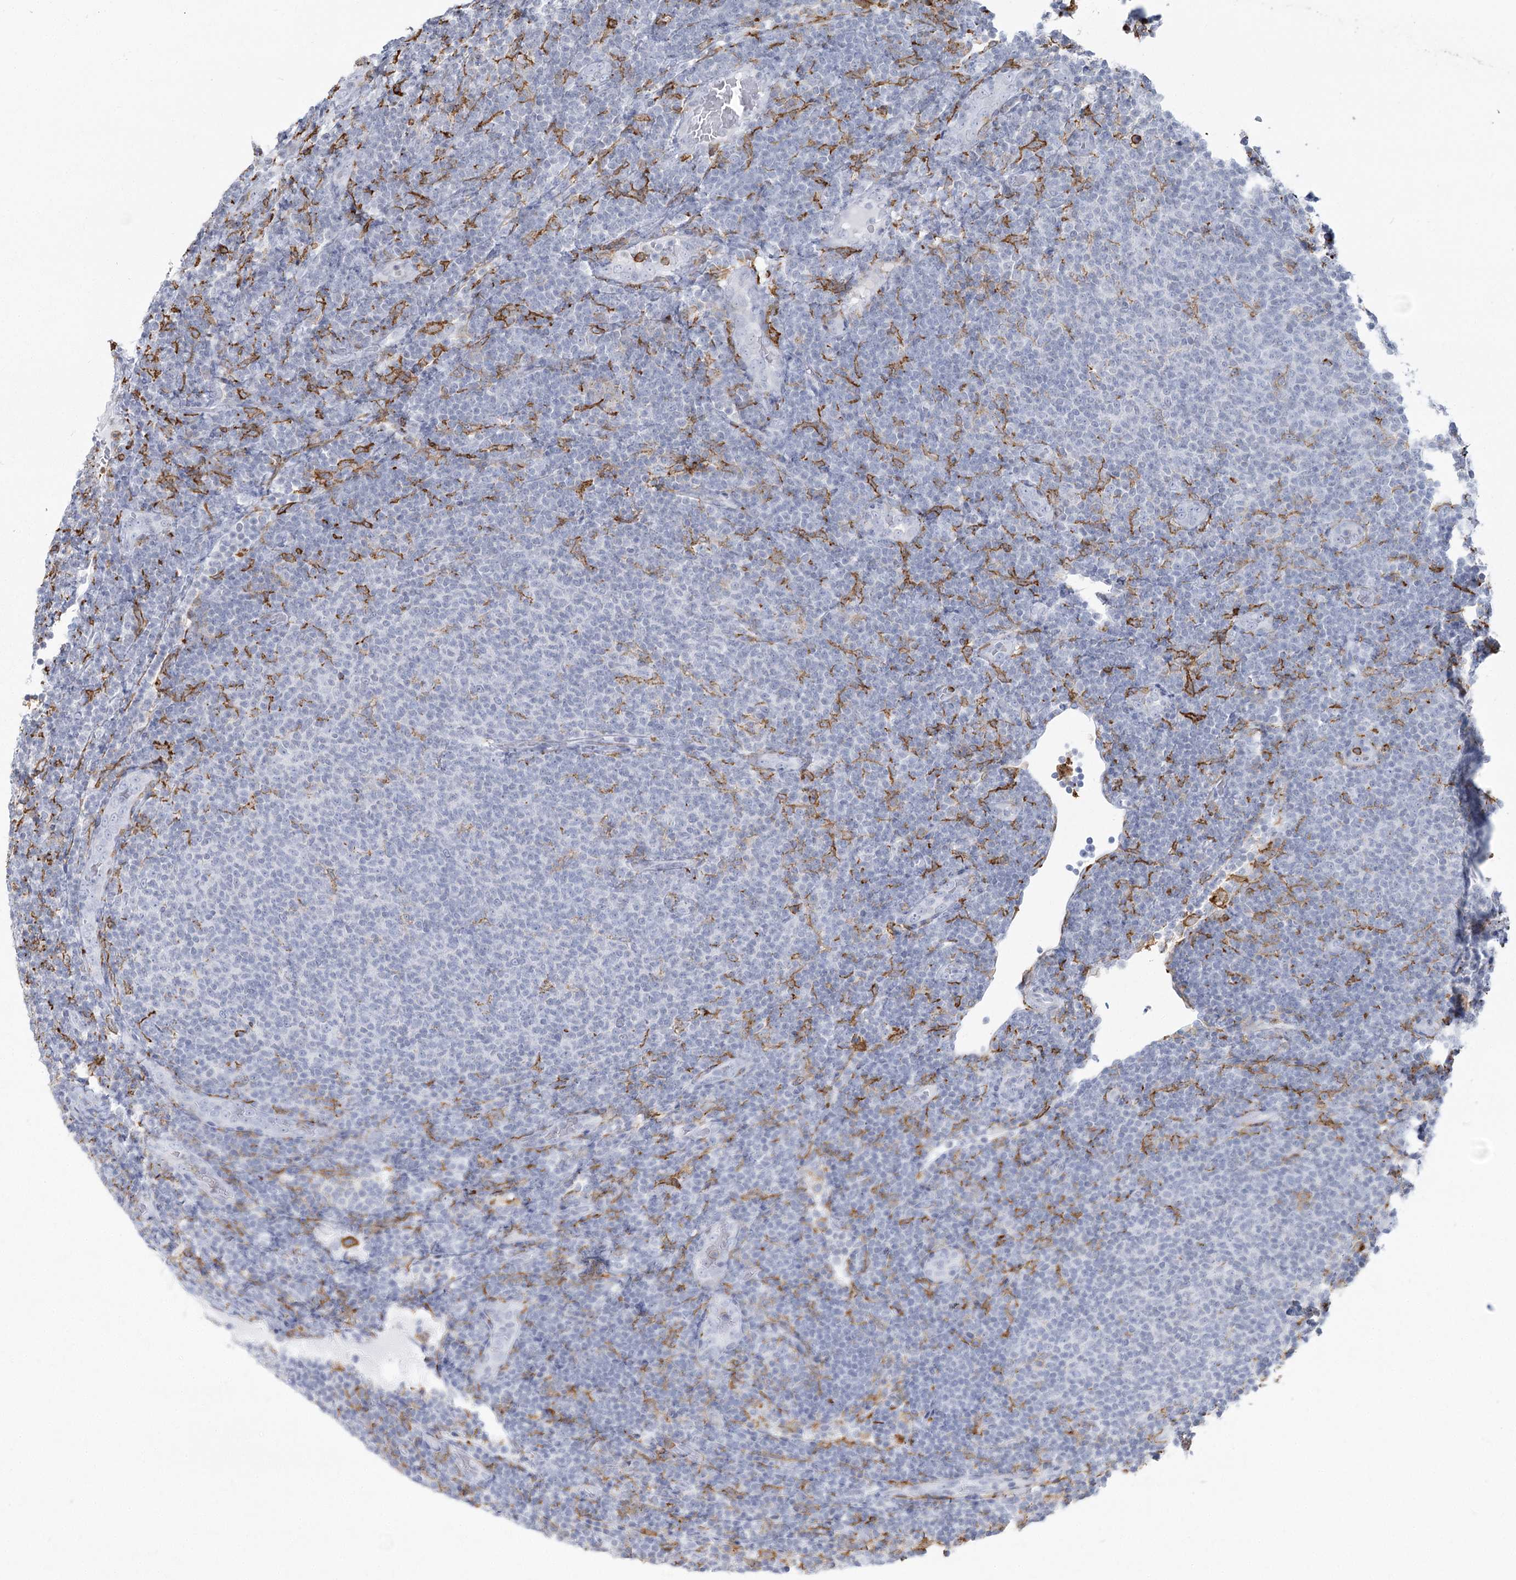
{"staining": {"intensity": "negative", "quantity": "none", "location": "none"}, "tissue": "lymphoma", "cell_type": "Tumor cells", "image_type": "cancer", "snomed": [{"axis": "morphology", "description": "Malignant lymphoma, non-Hodgkin's type, Low grade"}, {"axis": "topography", "description": "Lymph node"}], "caption": "High magnification brightfield microscopy of malignant lymphoma, non-Hodgkin's type (low-grade) stained with DAB (brown) and counterstained with hematoxylin (blue): tumor cells show no significant expression. (DAB immunohistochemistry (IHC), high magnification).", "gene": "C11orf1", "patient": {"sex": "male", "age": 66}}